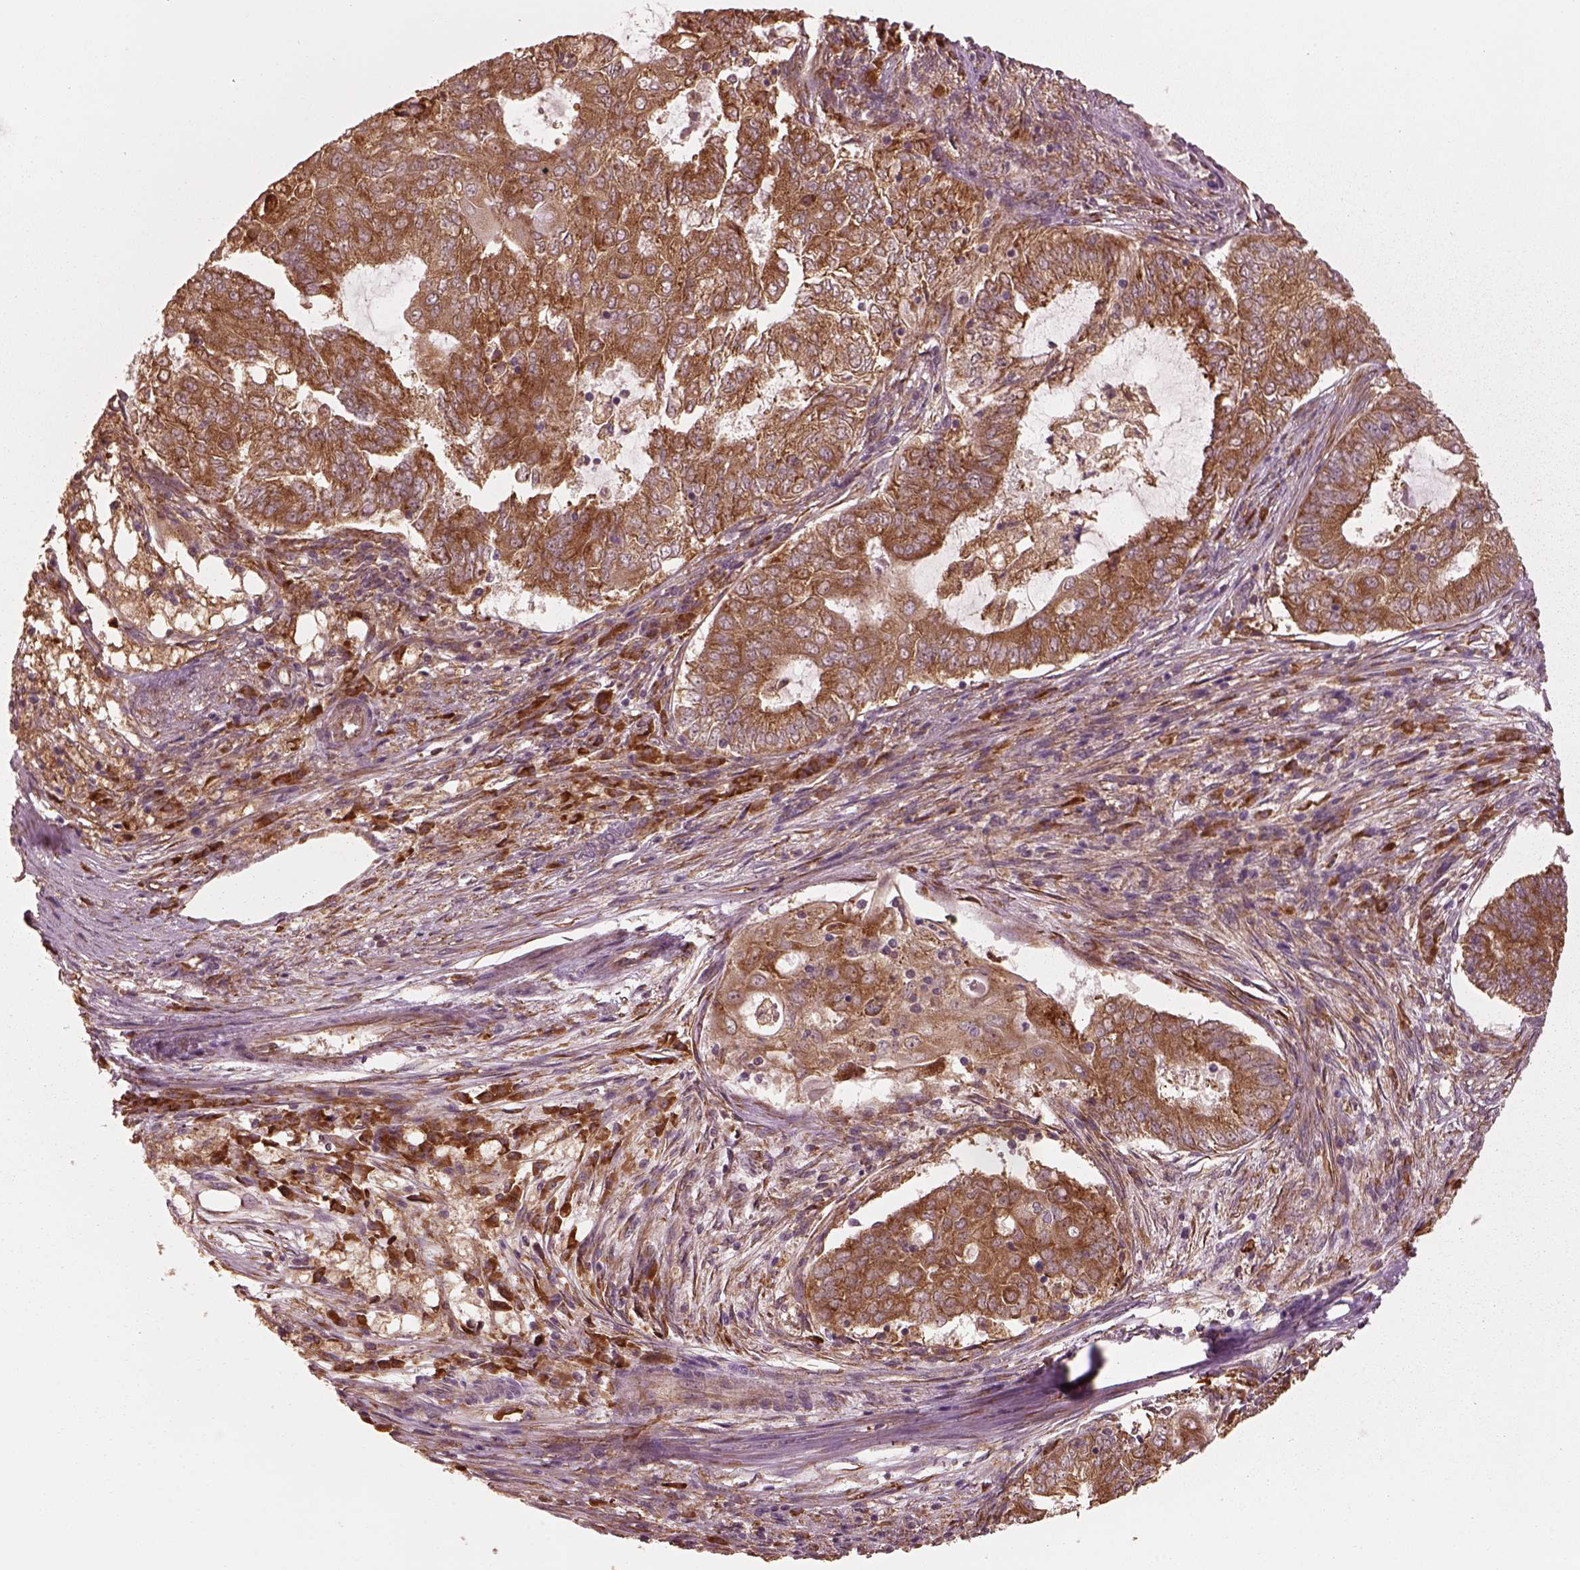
{"staining": {"intensity": "moderate", "quantity": ">75%", "location": "cytoplasmic/membranous"}, "tissue": "endometrial cancer", "cell_type": "Tumor cells", "image_type": "cancer", "snomed": [{"axis": "morphology", "description": "Adenocarcinoma, NOS"}, {"axis": "topography", "description": "Endometrium"}], "caption": "A brown stain highlights moderate cytoplasmic/membranous positivity of a protein in human endometrial cancer tumor cells. Using DAB (3,3'-diaminobenzidine) (brown) and hematoxylin (blue) stains, captured at high magnification using brightfield microscopy.", "gene": "RPS5", "patient": {"sex": "female", "age": 62}}